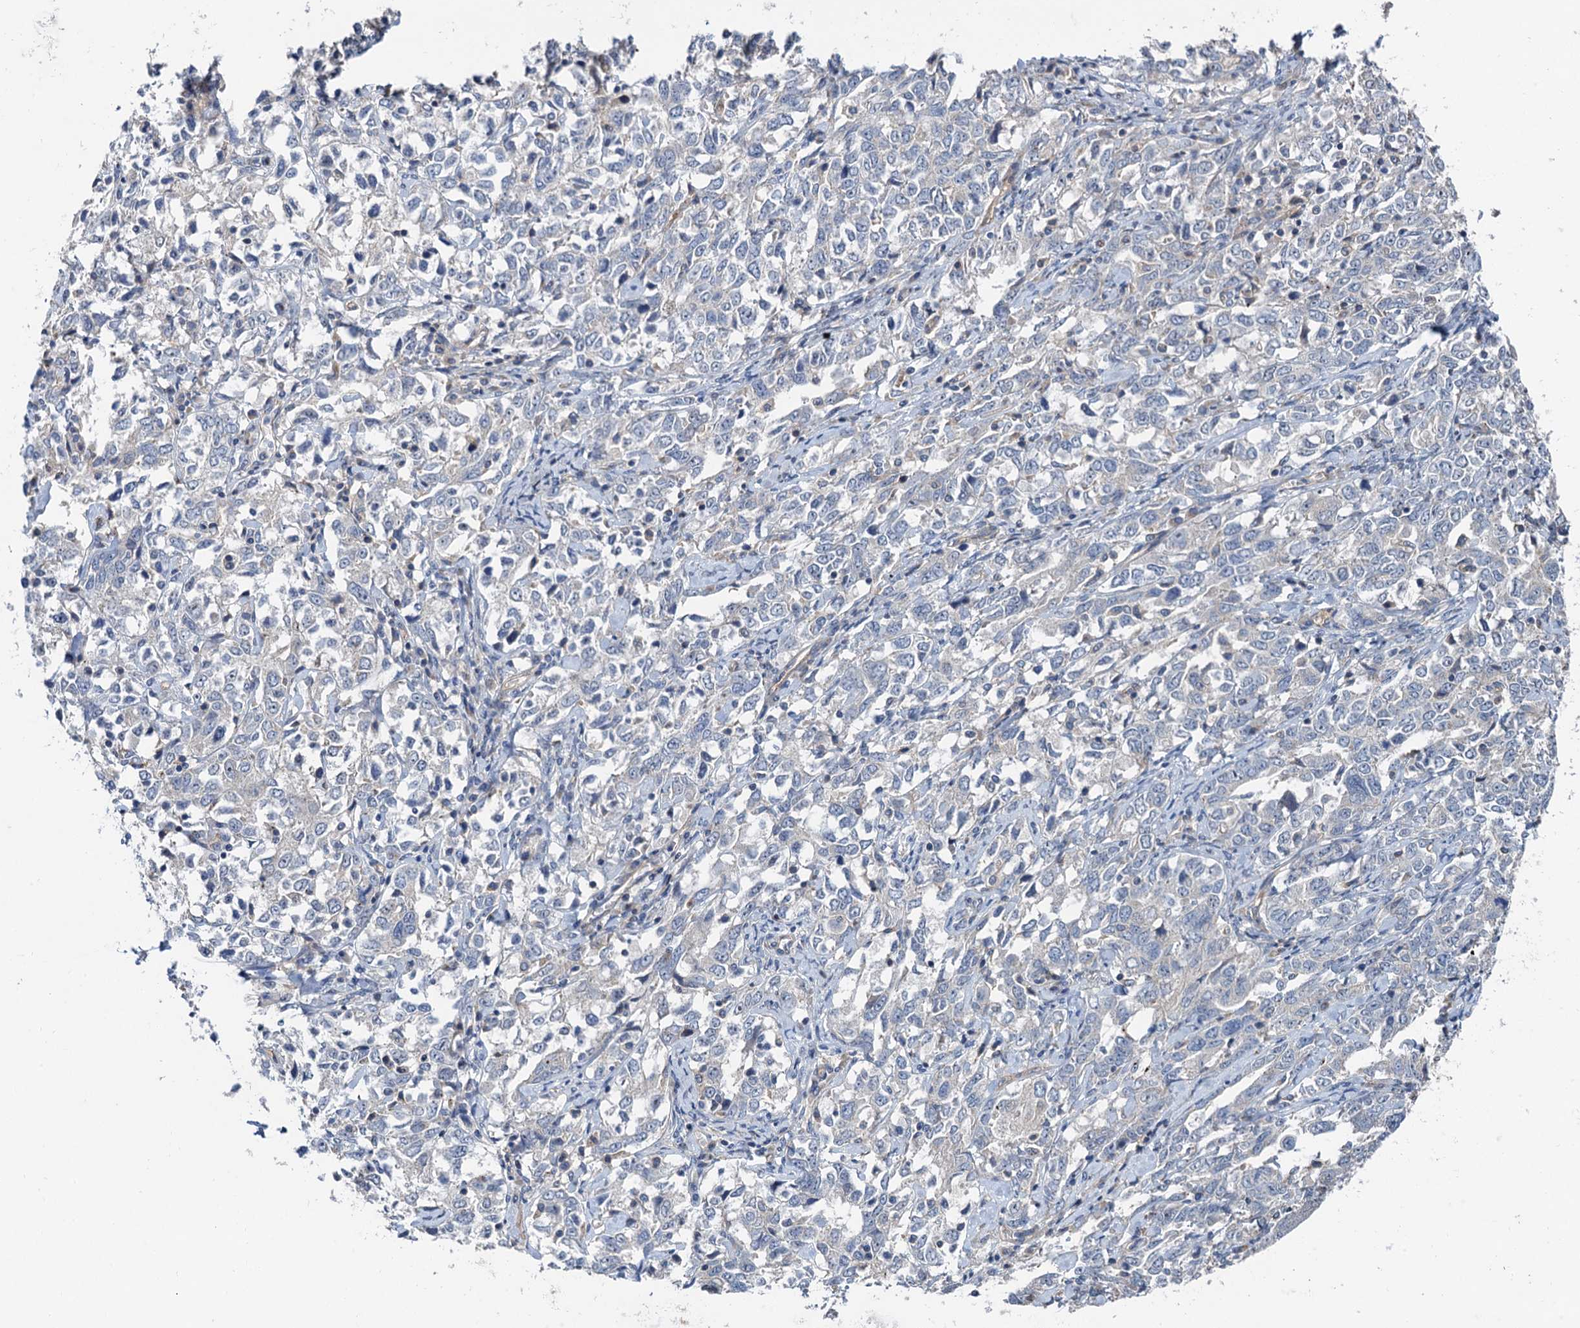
{"staining": {"intensity": "negative", "quantity": "none", "location": "none"}, "tissue": "ovarian cancer", "cell_type": "Tumor cells", "image_type": "cancer", "snomed": [{"axis": "morphology", "description": "Carcinoma, endometroid"}, {"axis": "topography", "description": "Ovary"}], "caption": "An immunohistochemistry micrograph of endometroid carcinoma (ovarian) is shown. There is no staining in tumor cells of endometroid carcinoma (ovarian).", "gene": "ANKRD26", "patient": {"sex": "female", "age": 62}}